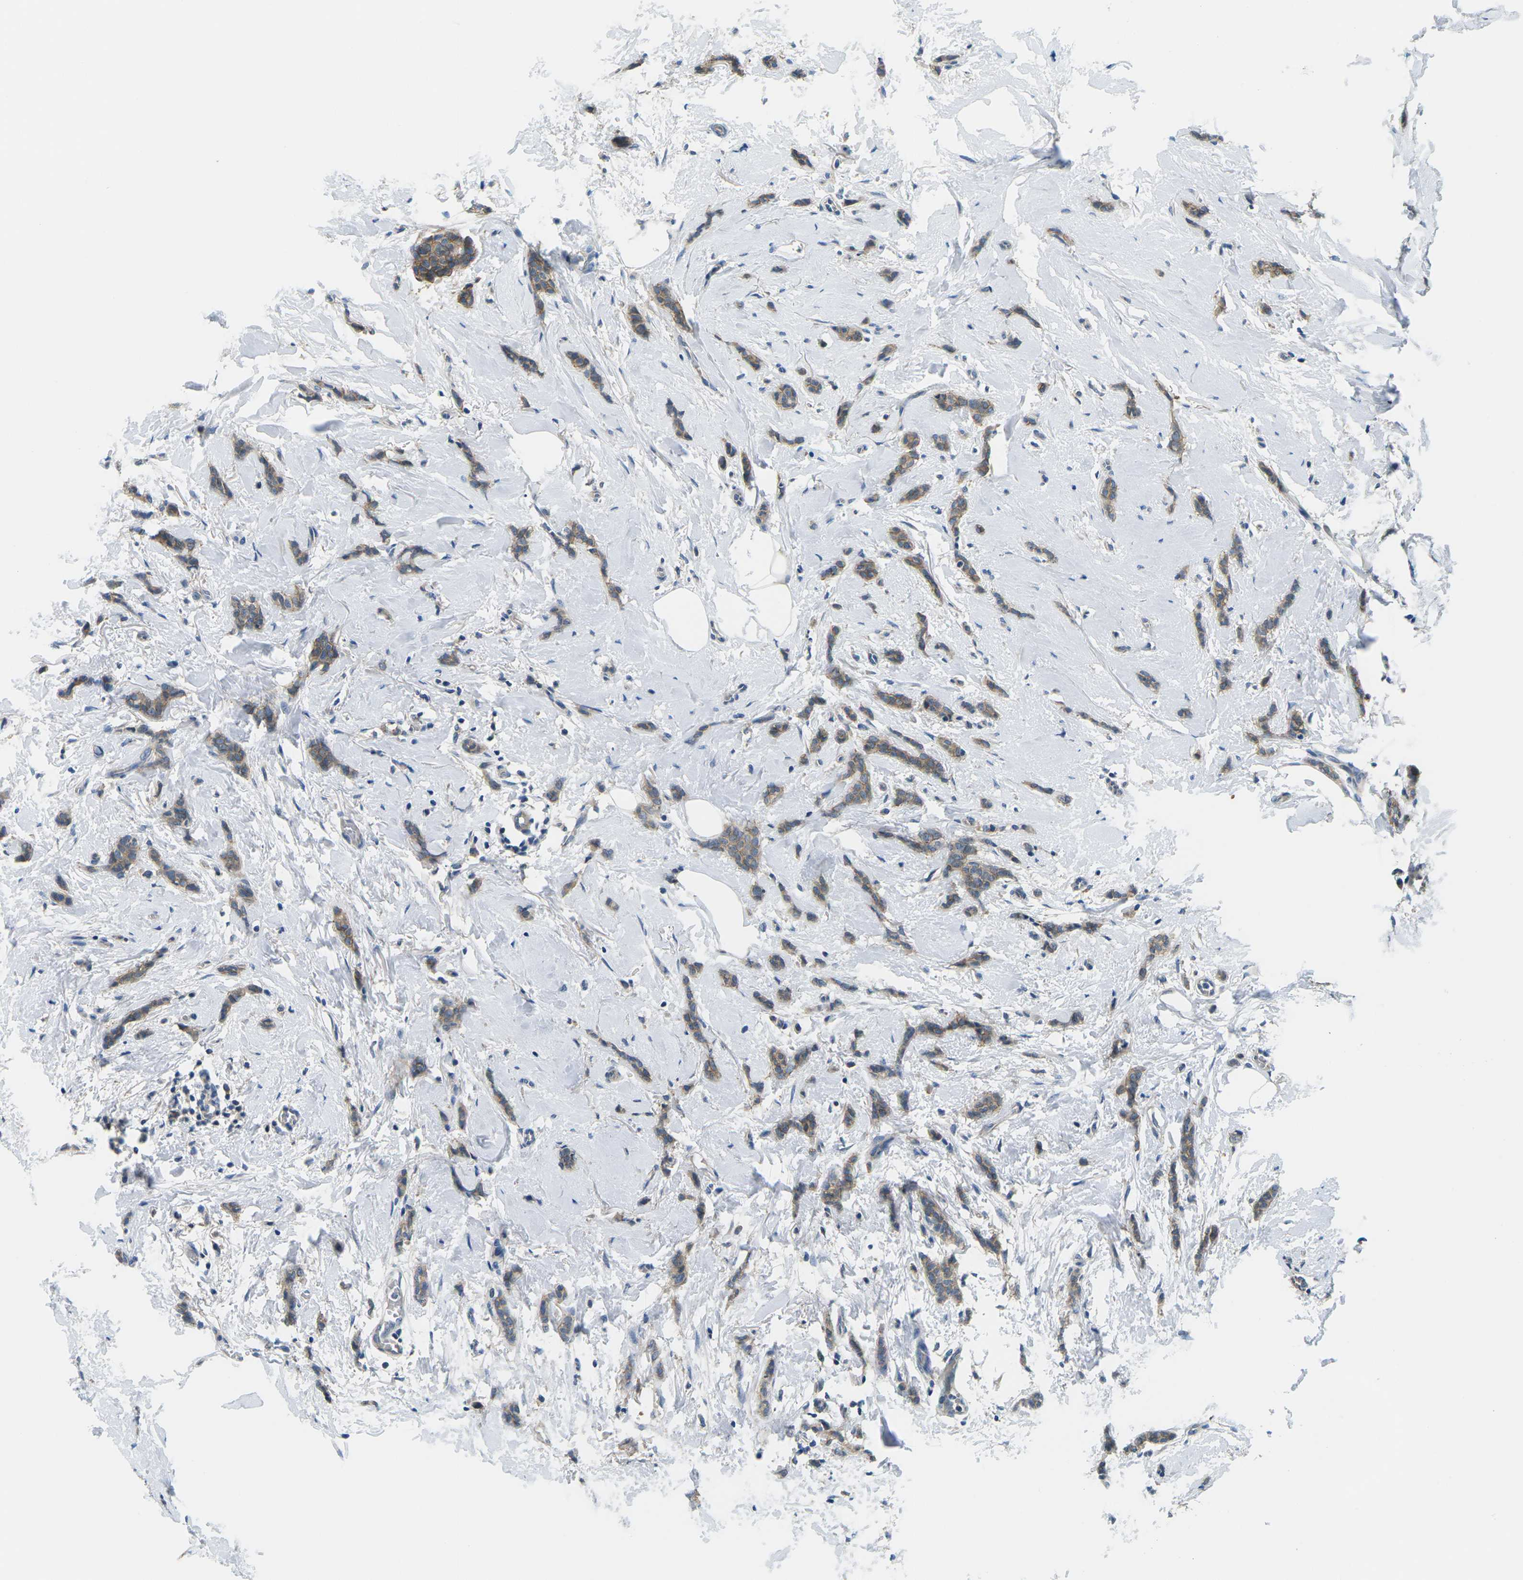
{"staining": {"intensity": "moderate", "quantity": ">75%", "location": "cytoplasmic/membranous"}, "tissue": "breast cancer", "cell_type": "Tumor cells", "image_type": "cancer", "snomed": [{"axis": "morphology", "description": "Lobular carcinoma"}, {"axis": "topography", "description": "Skin"}, {"axis": "topography", "description": "Breast"}], "caption": "Breast lobular carcinoma stained for a protein reveals moderate cytoplasmic/membranous positivity in tumor cells.", "gene": "CTNND1", "patient": {"sex": "female", "age": 46}}